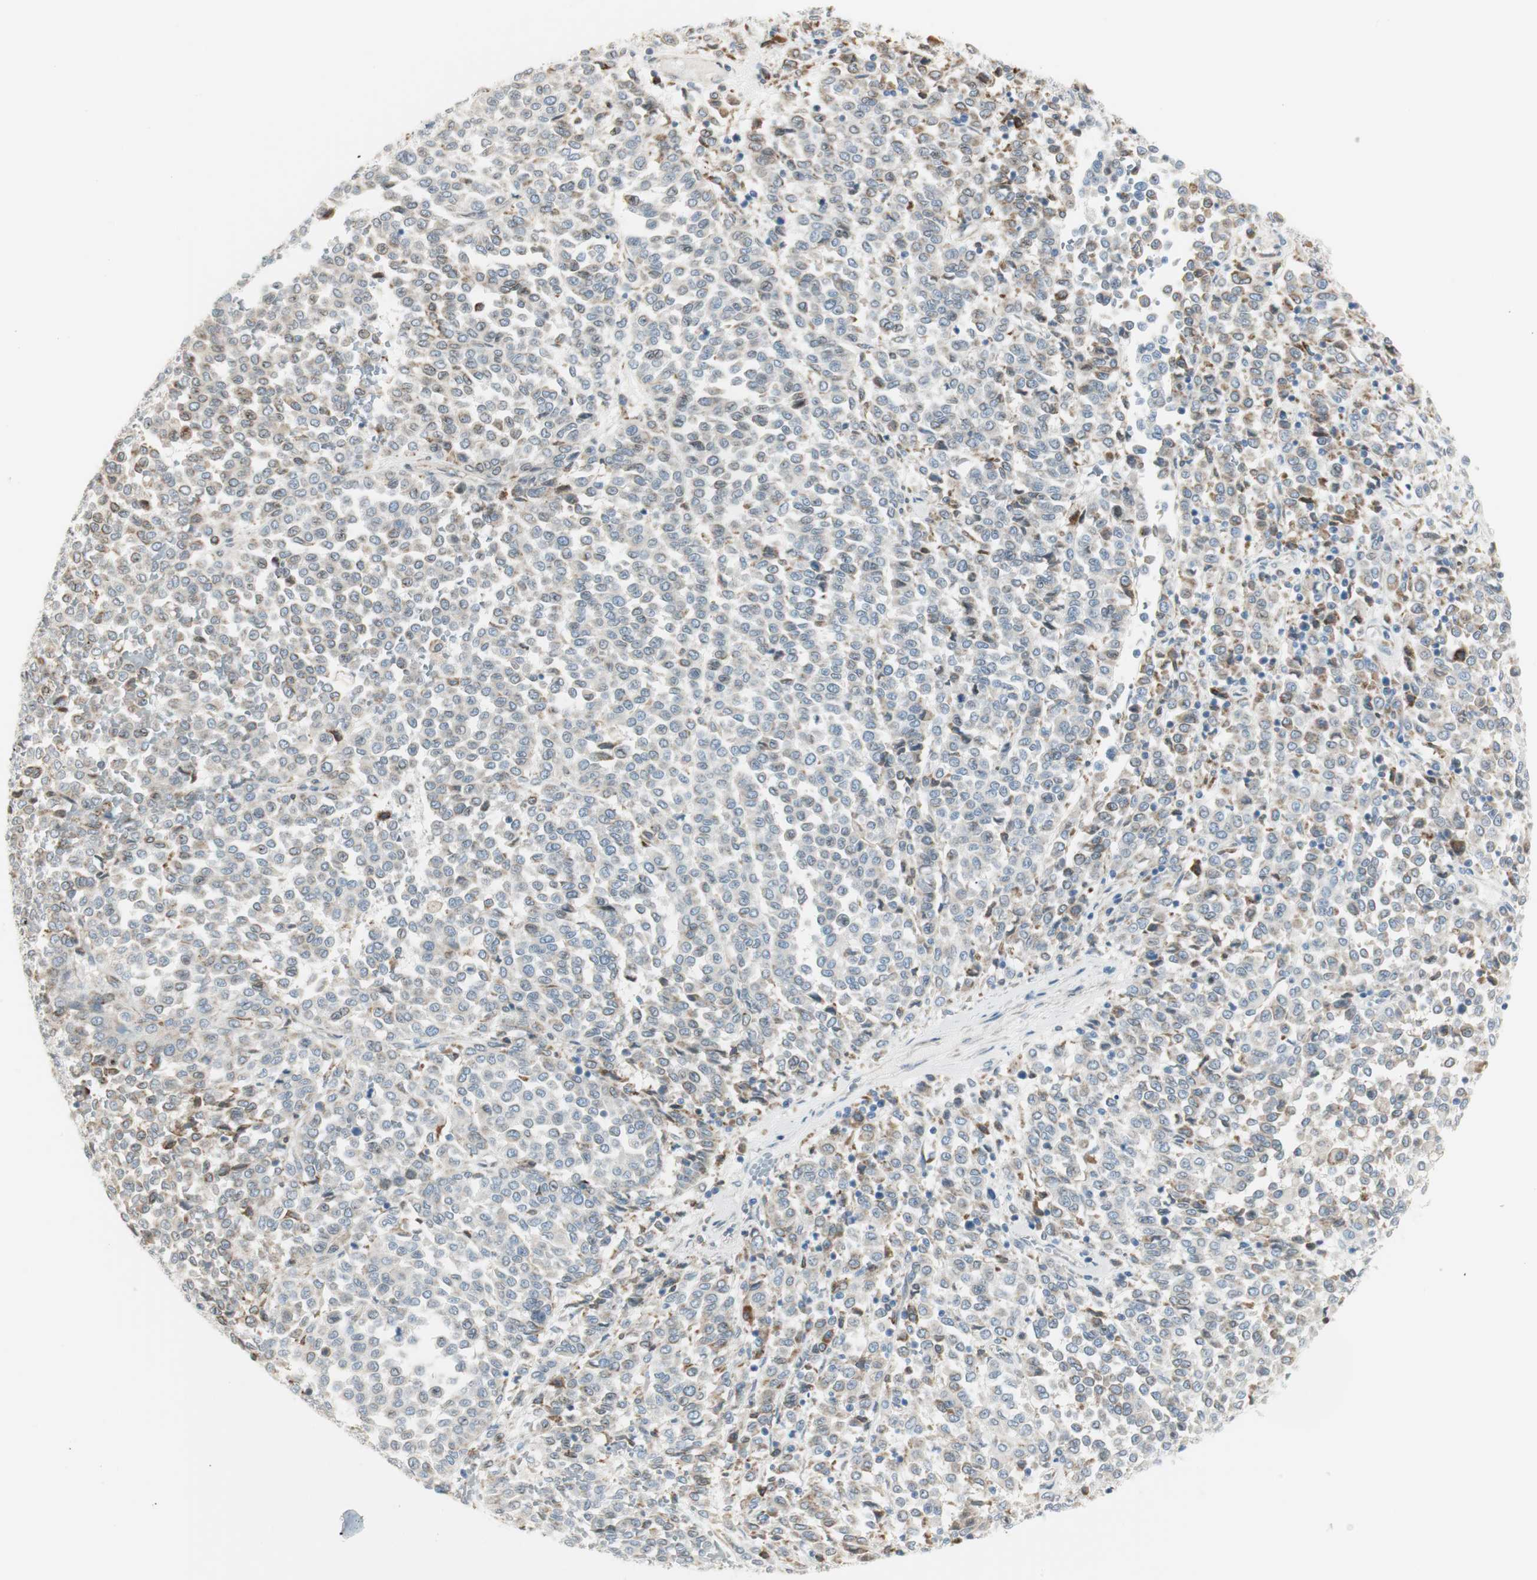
{"staining": {"intensity": "negative", "quantity": "none", "location": "none"}, "tissue": "melanoma", "cell_type": "Tumor cells", "image_type": "cancer", "snomed": [{"axis": "morphology", "description": "Malignant melanoma, Metastatic site"}, {"axis": "topography", "description": "Pancreas"}], "caption": "DAB immunohistochemical staining of human malignant melanoma (metastatic site) demonstrates no significant expression in tumor cells.", "gene": "TNFSF11", "patient": {"sex": "female", "age": 30}}